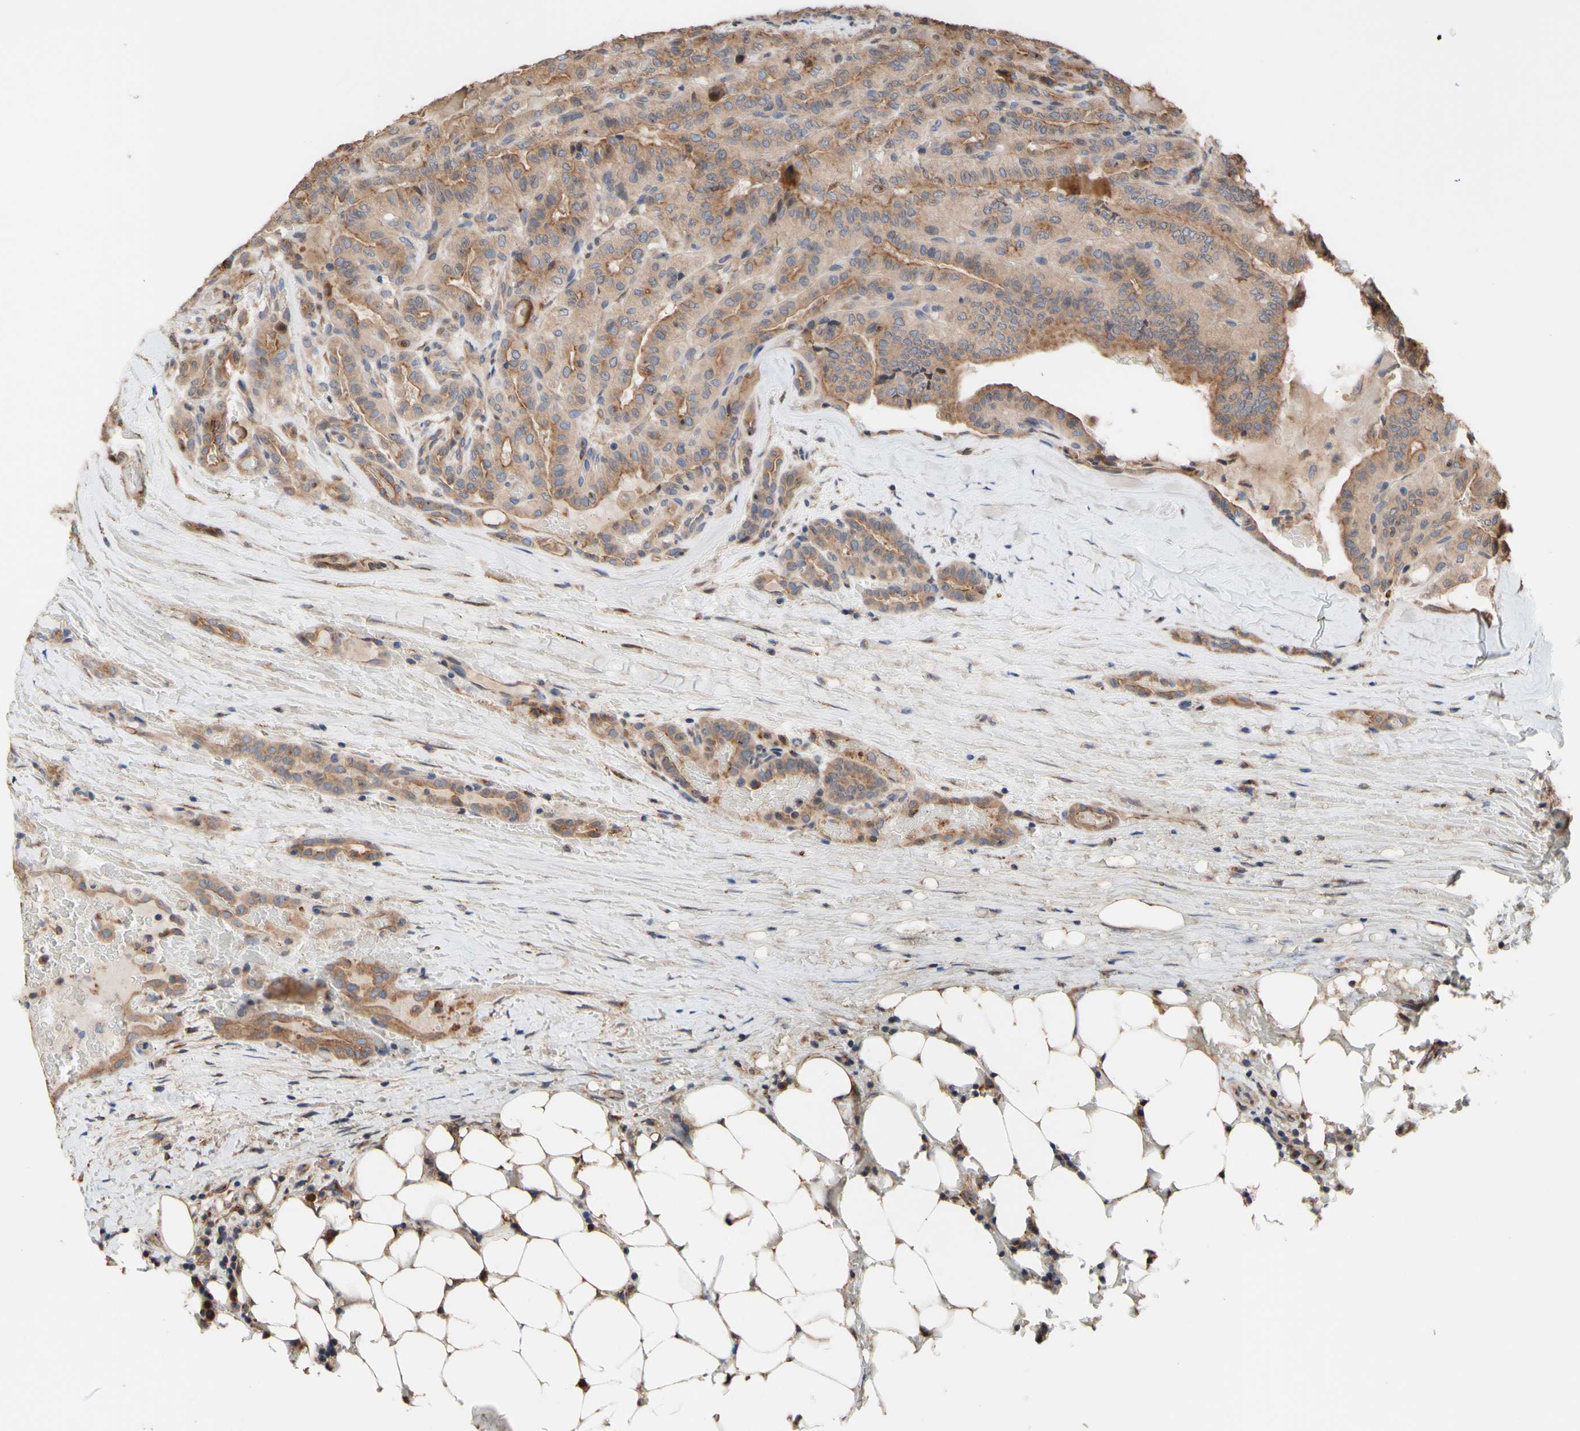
{"staining": {"intensity": "moderate", "quantity": ">75%", "location": "cytoplasmic/membranous"}, "tissue": "head and neck cancer", "cell_type": "Tumor cells", "image_type": "cancer", "snomed": [{"axis": "morphology", "description": "Squamous cell carcinoma, NOS"}, {"axis": "topography", "description": "Oral tissue"}, {"axis": "topography", "description": "Head-Neck"}], "caption": "Immunohistochemistry histopathology image of neoplastic tissue: squamous cell carcinoma (head and neck) stained using immunohistochemistry reveals medium levels of moderate protein expression localized specifically in the cytoplasmic/membranous of tumor cells, appearing as a cytoplasmic/membranous brown color.", "gene": "NECTIN3", "patient": {"sex": "female", "age": 50}}